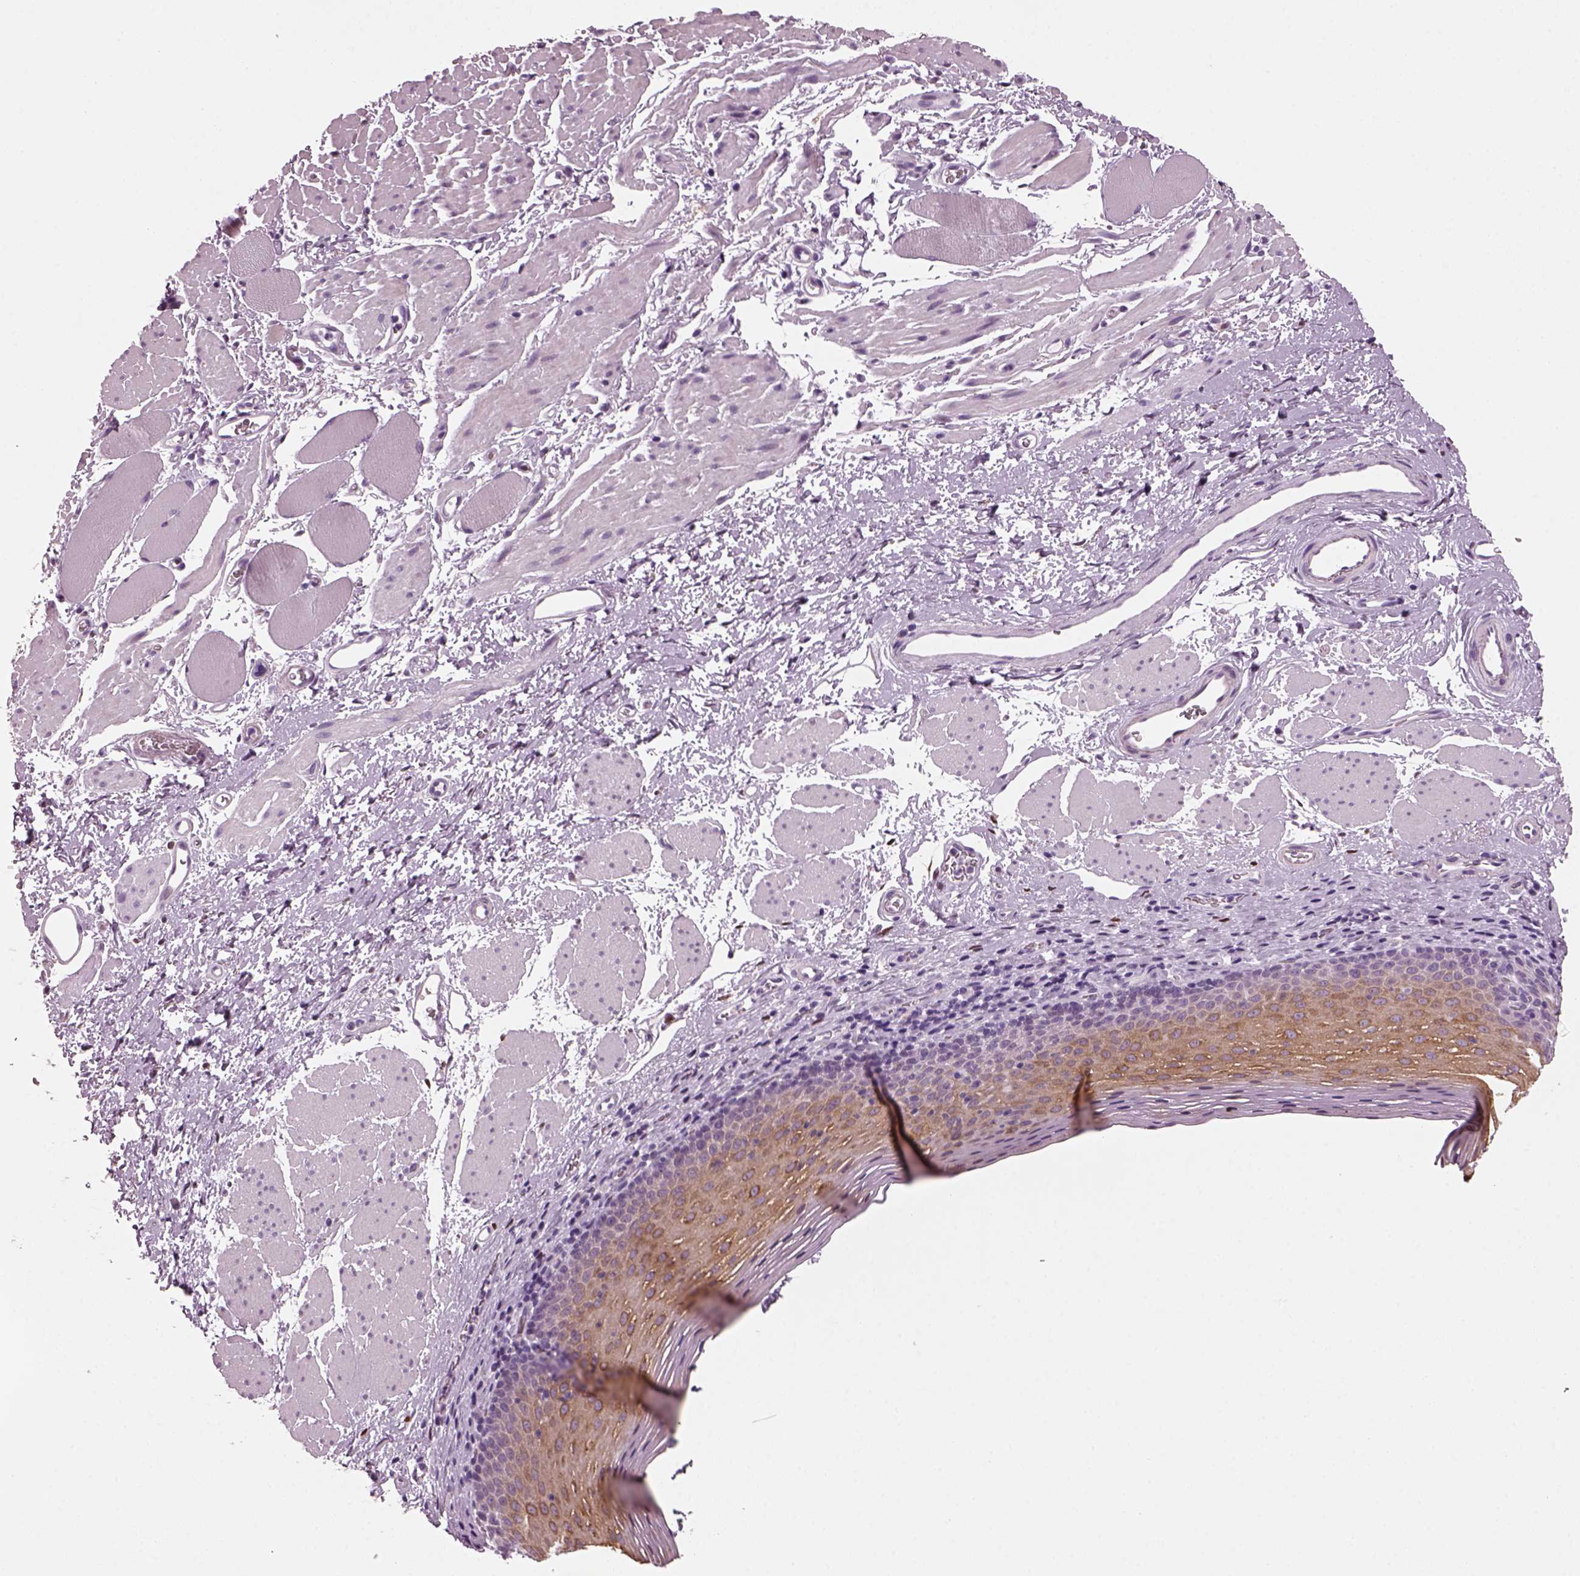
{"staining": {"intensity": "moderate", "quantity": ">75%", "location": "cytoplasmic/membranous"}, "tissue": "esophagus", "cell_type": "Squamous epithelial cells", "image_type": "normal", "snomed": [{"axis": "morphology", "description": "Normal tissue, NOS"}, {"axis": "topography", "description": "Esophagus"}], "caption": "Protein expression analysis of normal human esophagus reveals moderate cytoplasmic/membranous positivity in approximately >75% of squamous epithelial cells.", "gene": "PRR9", "patient": {"sex": "female", "age": 68}}